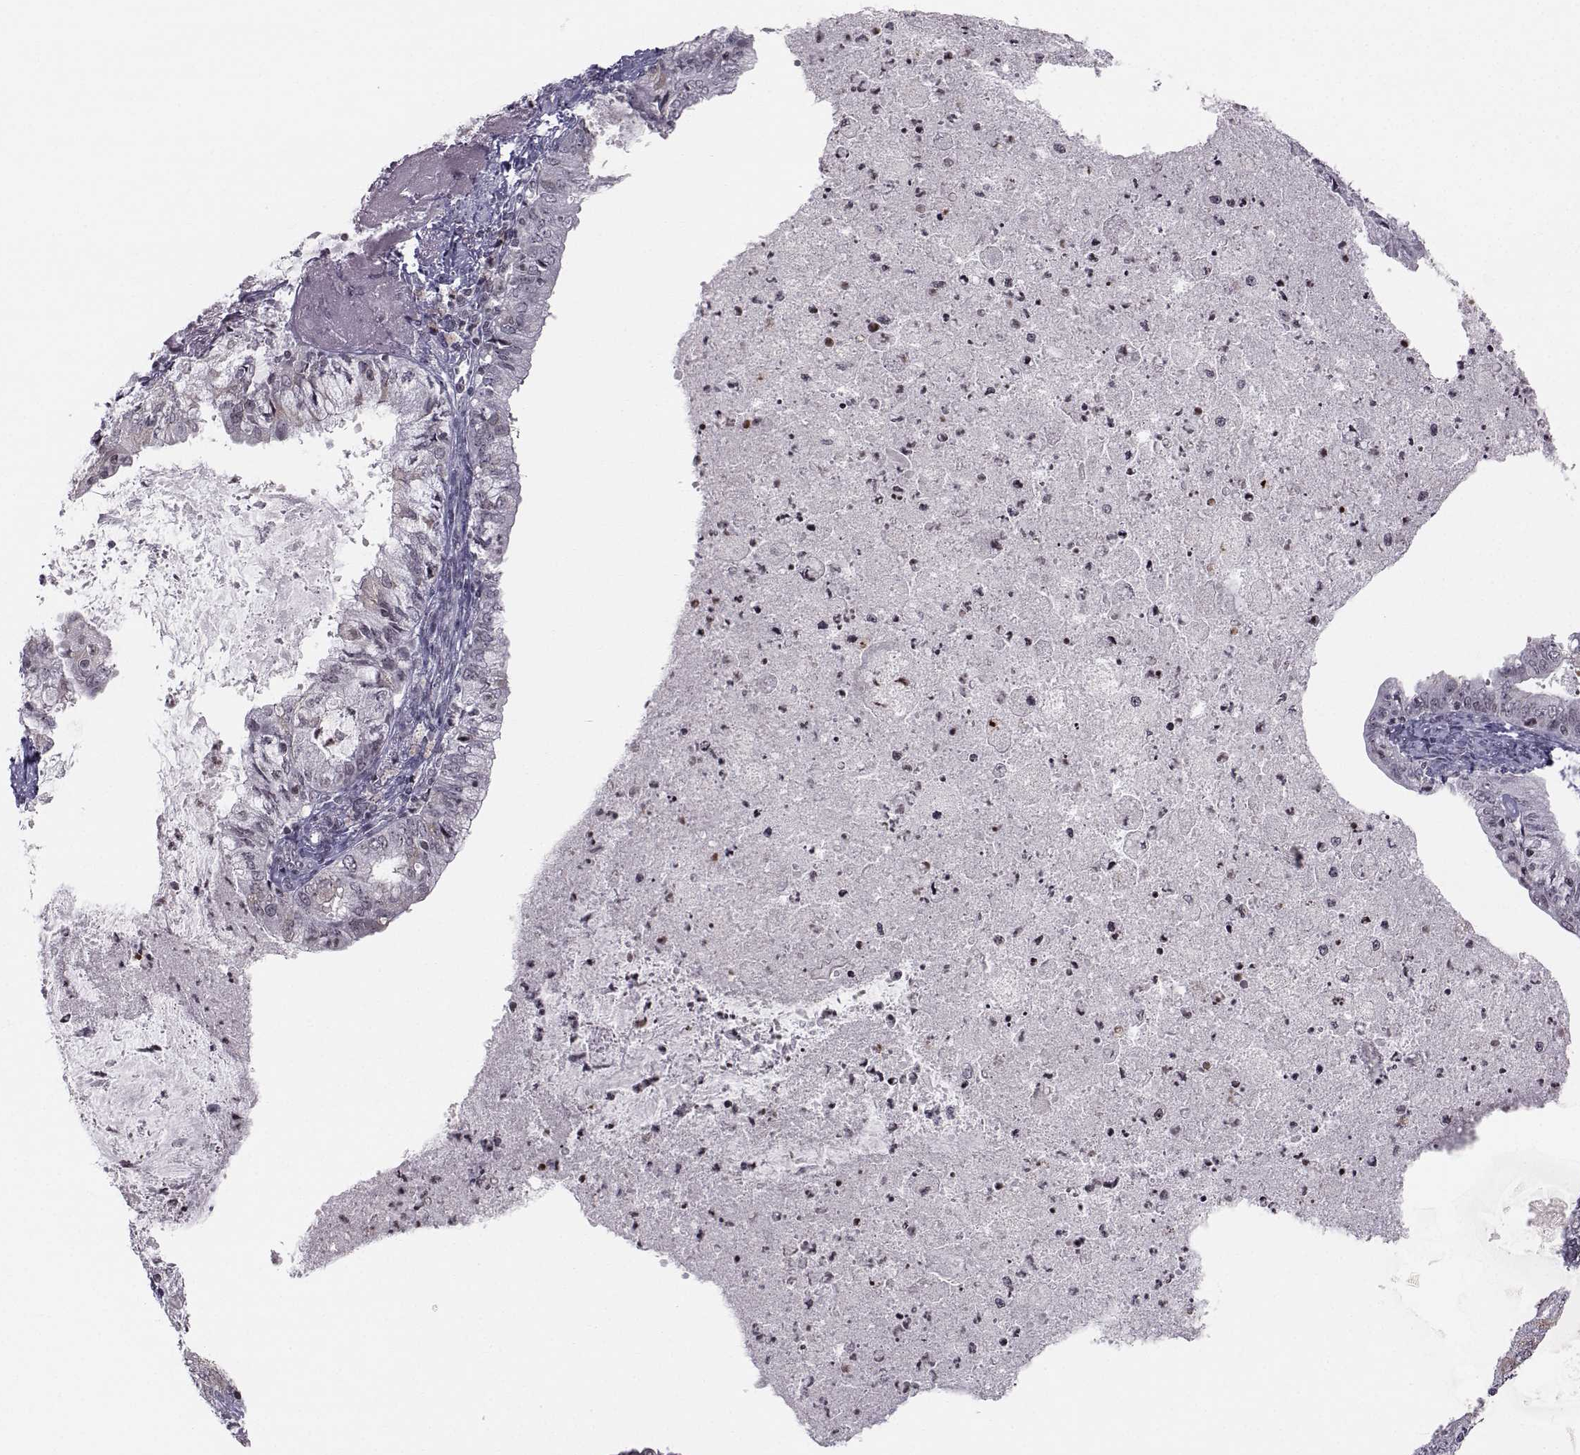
{"staining": {"intensity": "negative", "quantity": "none", "location": "none"}, "tissue": "endometrial cancer", "cell_type": "Tumor cells", "image_type": "cancer", "snomed": [{"axis": "morphology", "description": "Adenocarcinoma, NOS"}, {"axis": "topography", "description": "Endometrium"}], "caption": "Immunohistochemistry micrograph of human endometrial cancer stained for a protein (brown), which demonstrates no positivity in tumor cells. (DAB immunohistochemistry, high magnification).", "gene": "MARCHF4", "patient": {"sex": "female", "age": 57}}